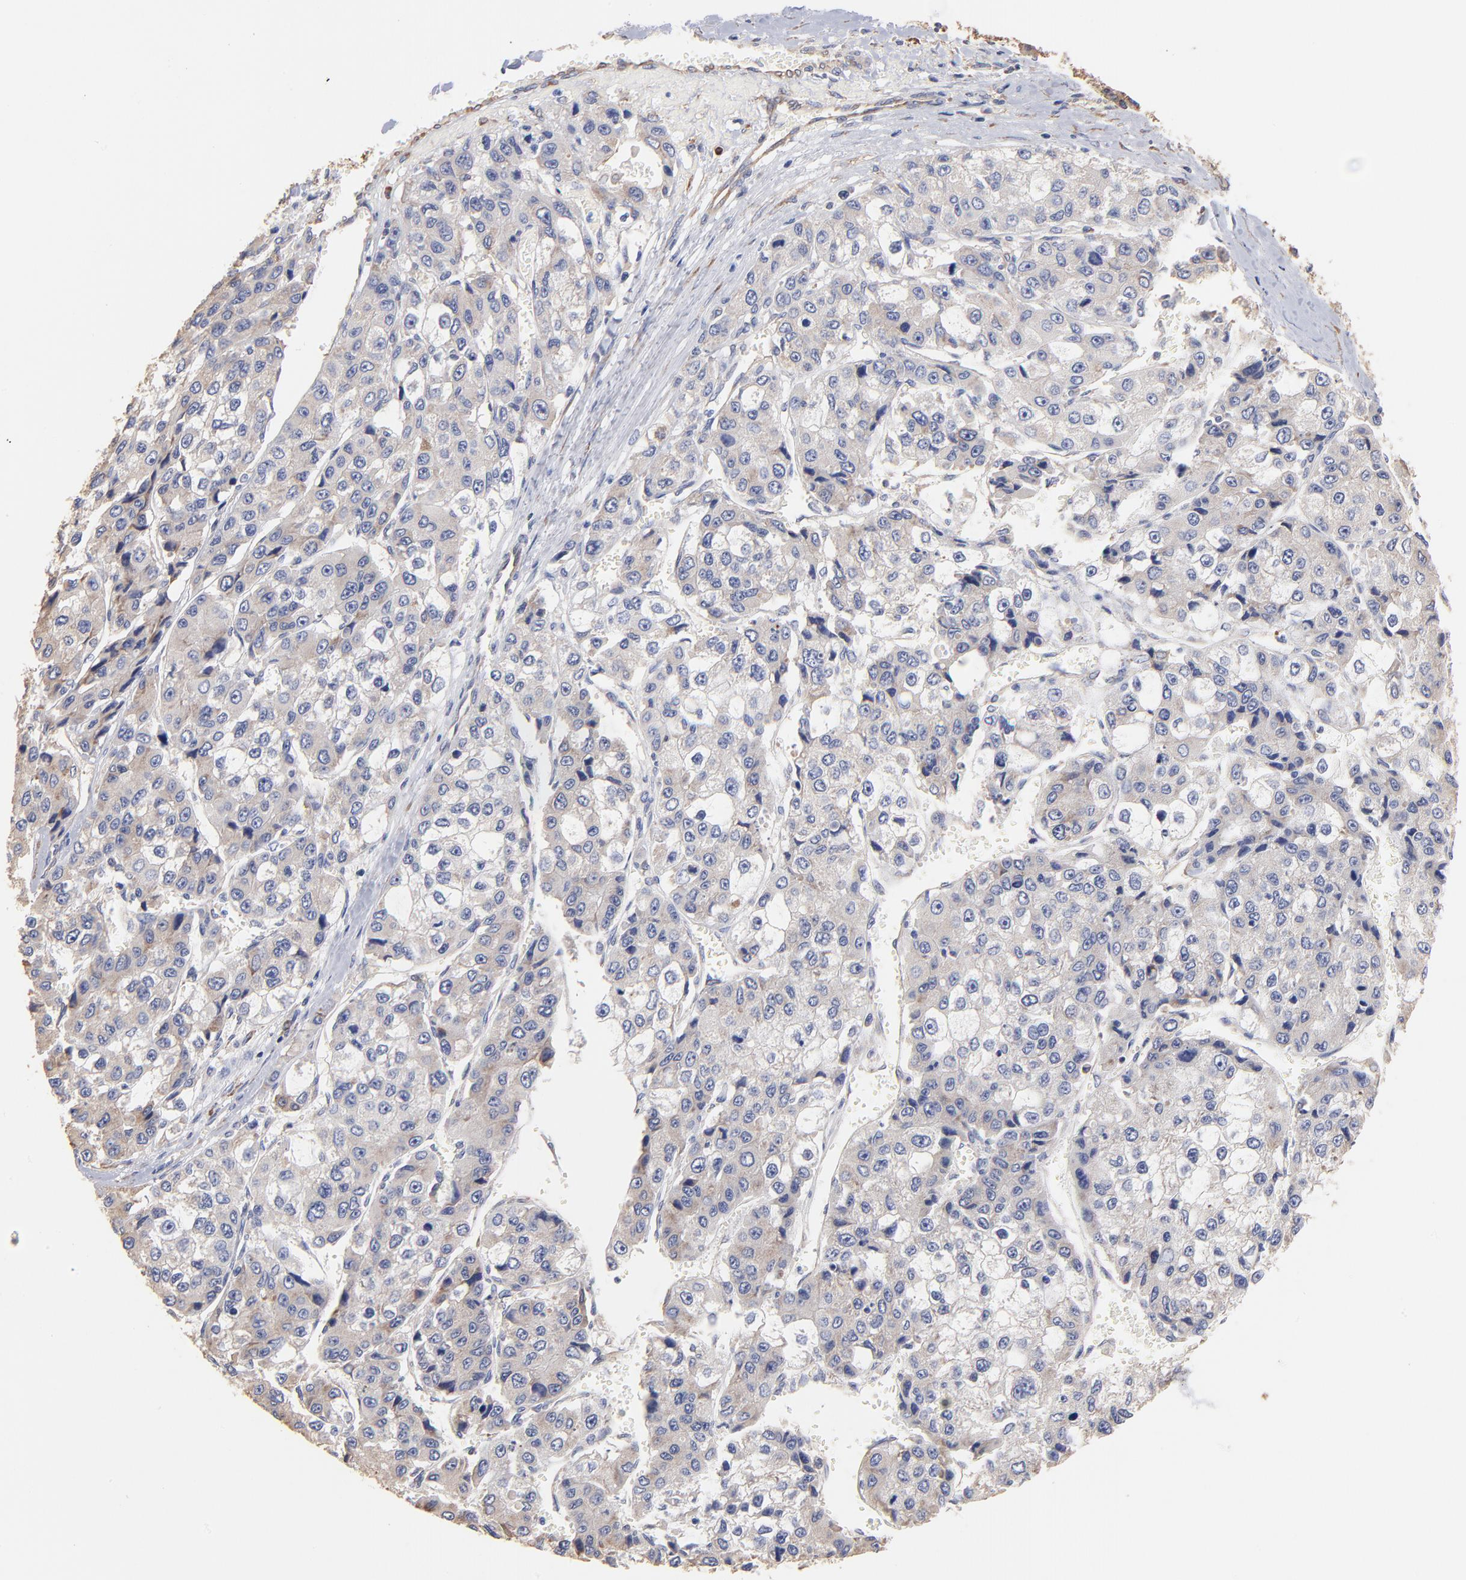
{"staining": {"intensity": "negative", "quantity": "none", "location": "none"}, "tissue": "liver cancer", "cell_type": "Tumor cells", "image_type": "cancer", "snomed": [{"axis": "morphology", "description": "Carcinoma, Hepatocellular, NOS"}, {"axis": "topography", "description": "Liver"}], "caption": "High magnification brightfield microscopy of liver cancer (hepatocellular carcinoma) stained with DAB (3,3'-diaminobenzidine) (brown) and counterstained with hematoxylin (blue): tumor cells show no significant staining. Brightfield microscopy of immunohistochemistry (IHC) stained with DAB (brown) and hematoxylin (blue), captured at high magnification.", "gene": "RPL9", "patient": {"sex": "female", "age": 66}}